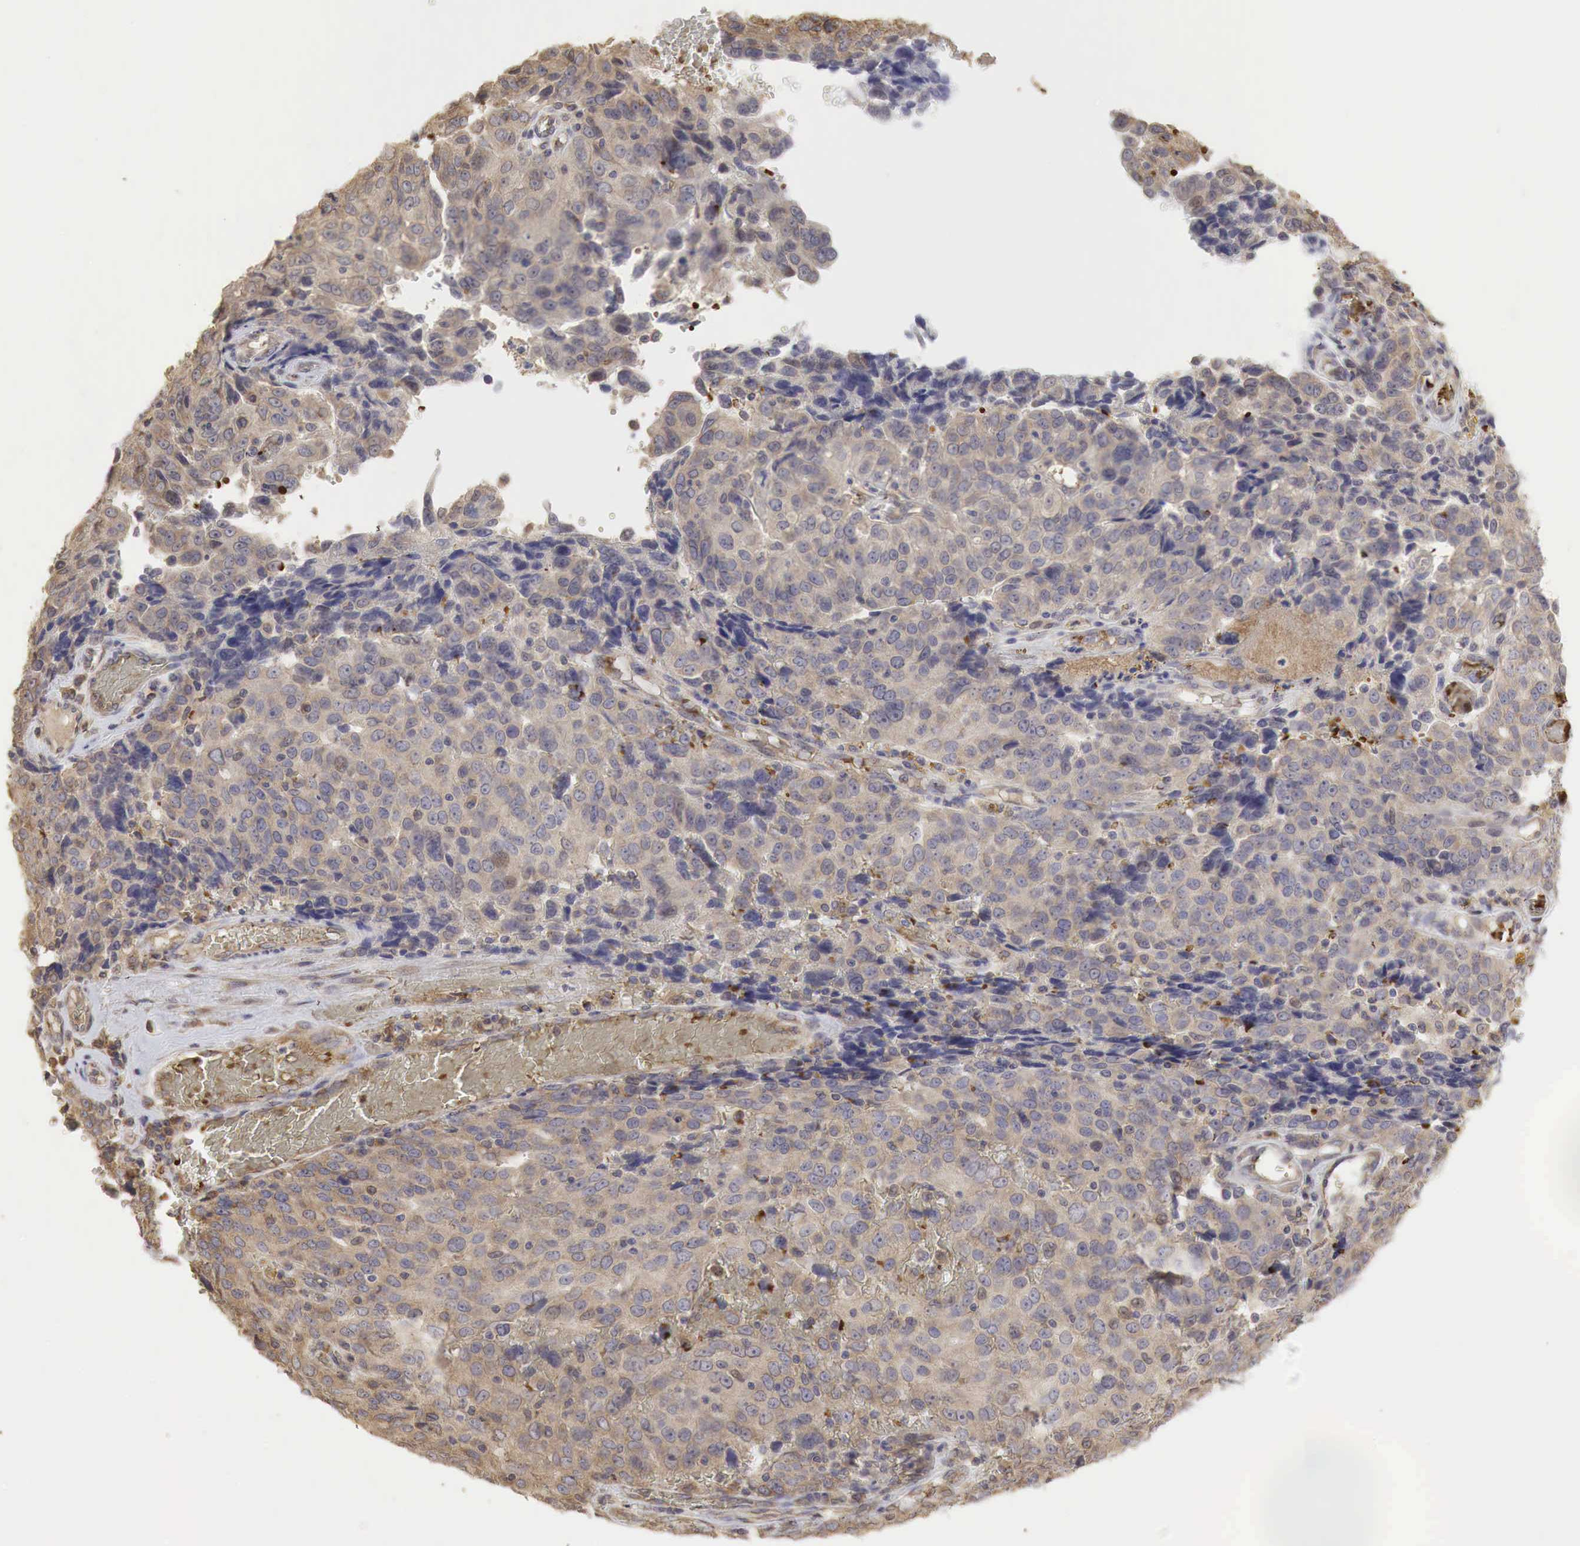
{"staining": {"intensity": "weak", "quantity": ">75%", "location": "cytoplasmic/membranous"}, "tissue": "ovarian cancer", "cell_type": "Tumor cells", "image_type": "cancer", "snomed": [{"axis": "morphology", "description": "Carcinoma, endometroid"}, {"axis": "topography", "description": "Ovary"}], "caption": "A low amount of weak cytoplasmic/membranous positivity is present in approximately >75% of tumor cells in endometroid carcinoma (ovarian) tissue.", "gene": "PABPC5", "patient": {"sex": "female", "age": 75}}